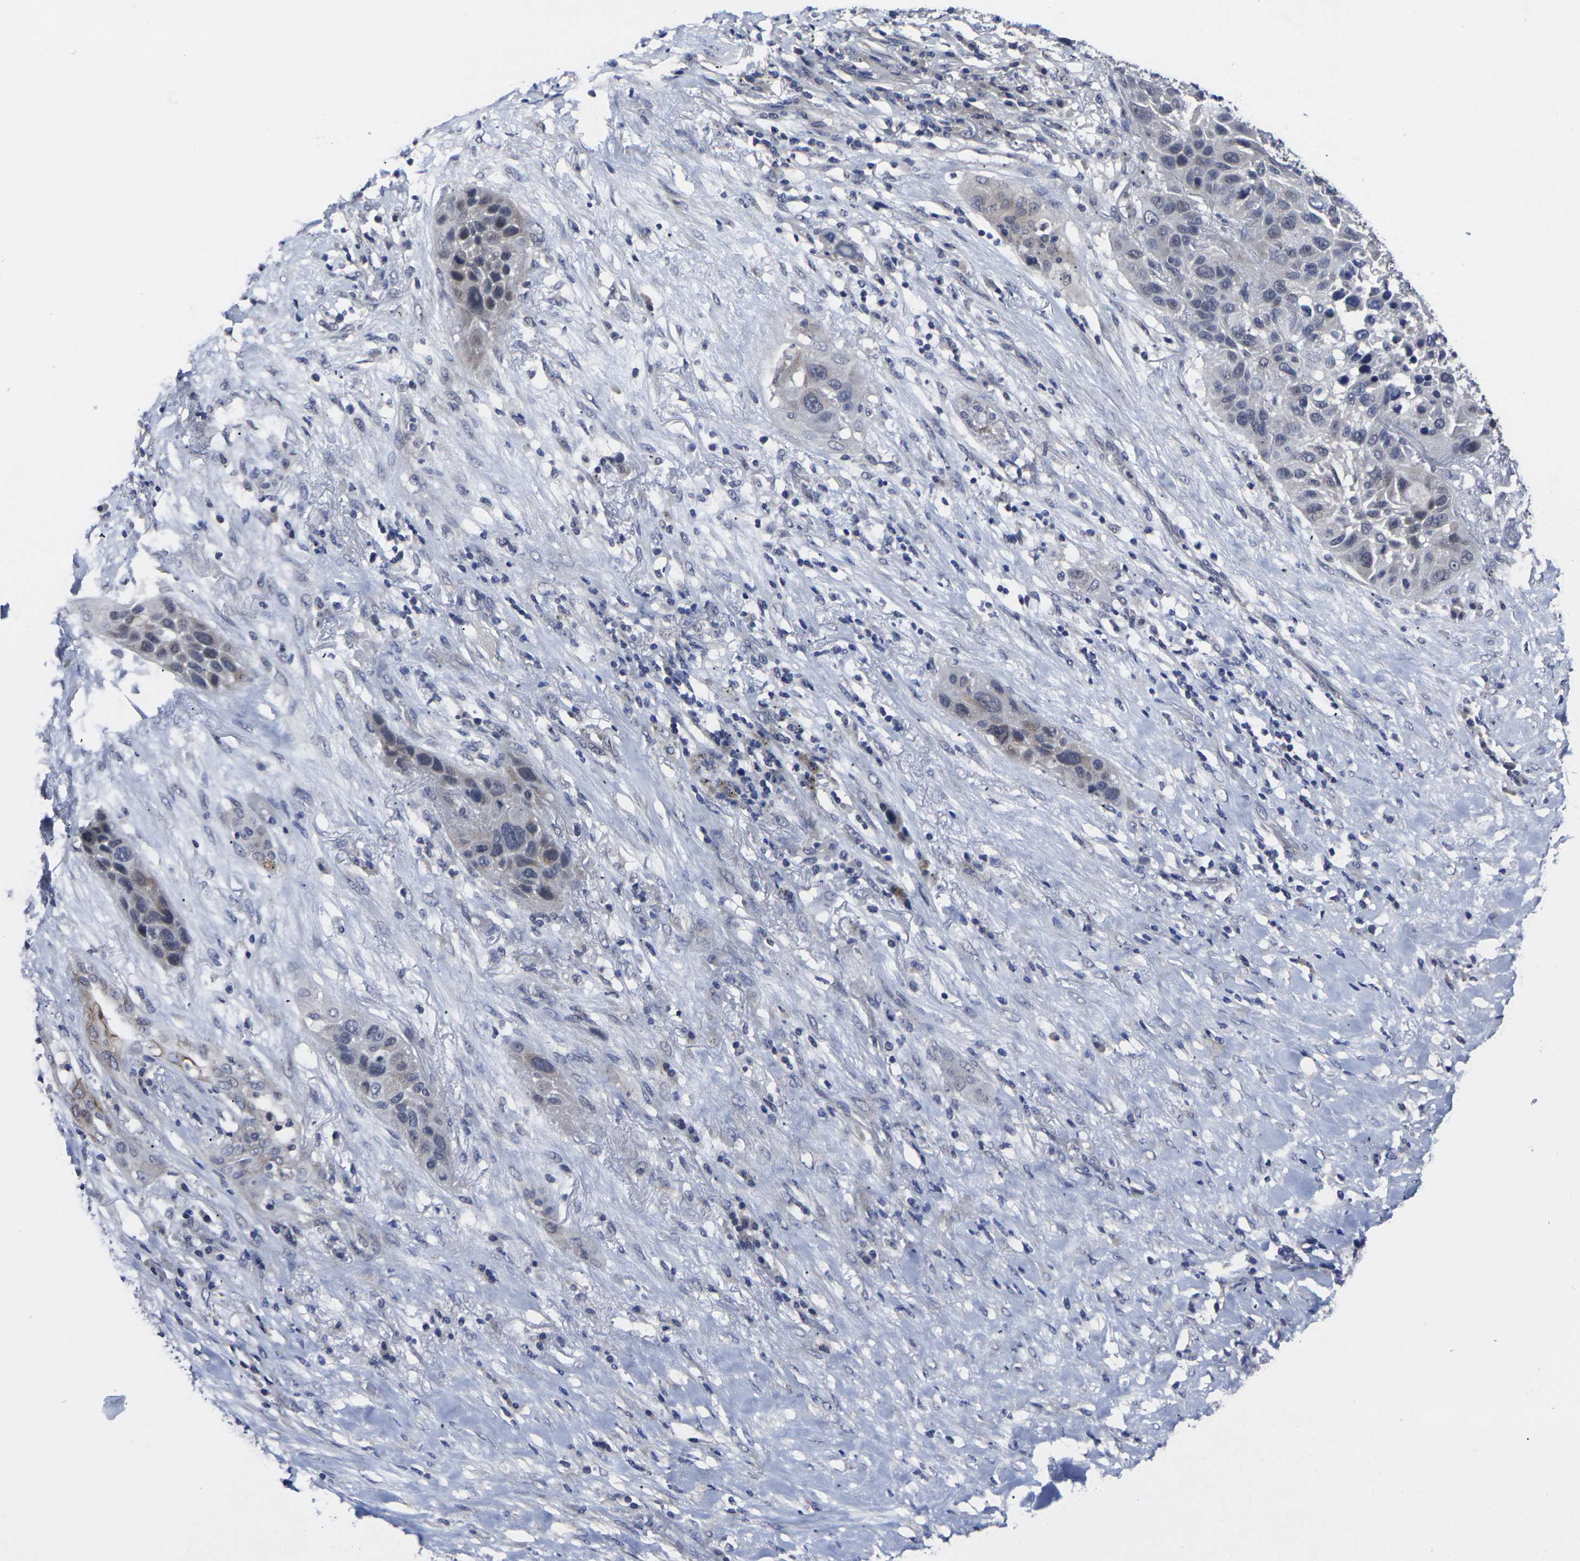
{"staining": {"intensity": "weak", "quantity": "<25%", "location": "cytoplasmic/membranous"}, "tissue": "lung cancer", "cell_type": "Tumor cells", "image_type": "cancer", "snomed": [{"axis": "morphology", "description": "Squamous cell carcinoma, NOS"}, {"axis": "topography", "description": "Lung"}], "caption": "An immunohistochemistry micrograph of lung squamous cell carcinoma is shown. There is no staining in tumor cells of lung squamous cell carcinoma.", "gene": "MSANTD4", "patient": {"sex": "male", "age": 57}}